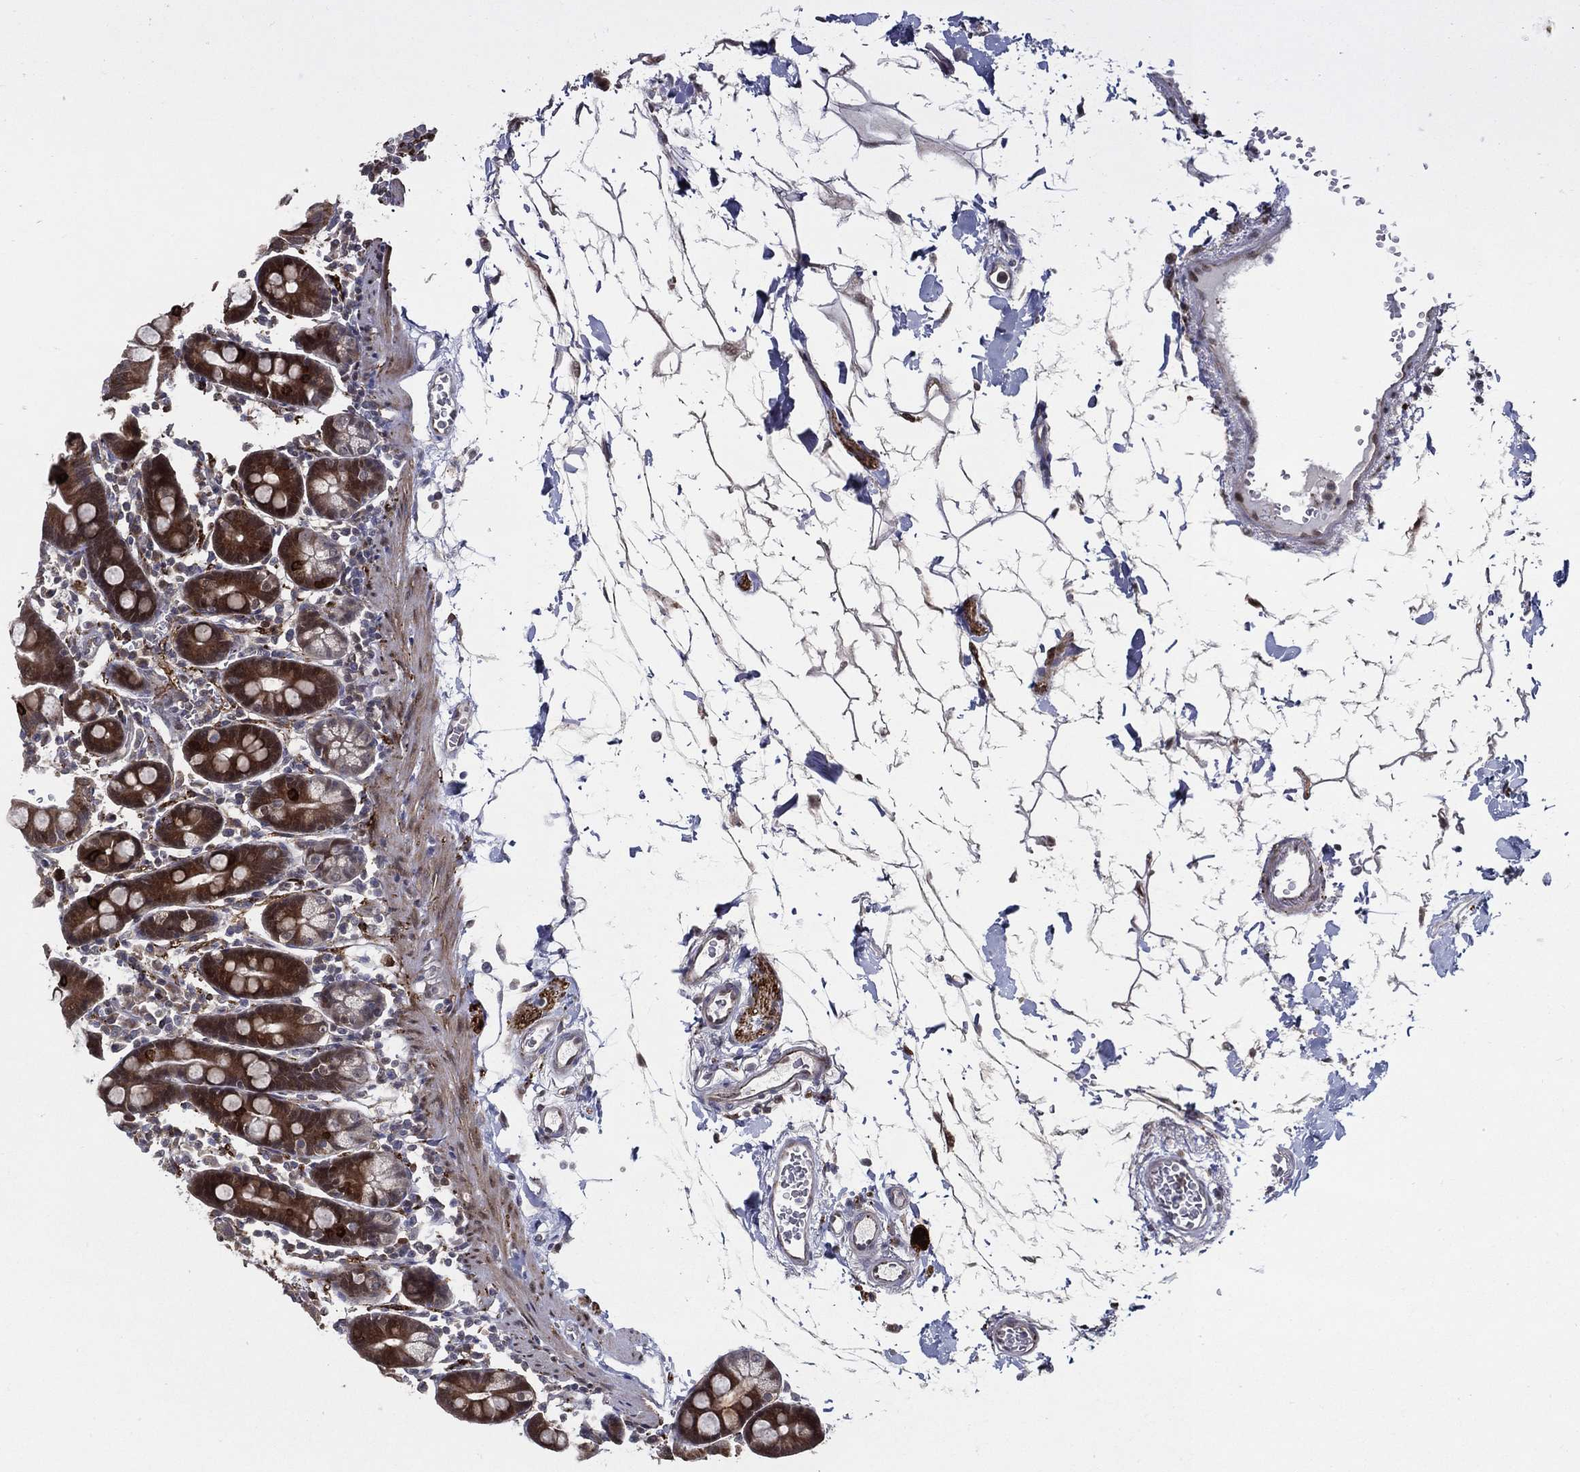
{"staining": {"intensity": "strong", "quantity": "<25%", "location": "cytoplasmic/membranous"}, "tissue": "duodenum", "cell_type": "Glandular cells", "image_type": "normal", "snomed": [{"axis": "morphology", "description": "Normal tissue, NOS"}, {"axis": "topography", "description": "Duodenum"}], "caption": "DAB (3,3'-diaminobenzidine) immunohistochemical staining of normal duodenum displays strong cytoplasmic/membranous protein positivity in approximately <25% of glandular cells. (DAB IHC with brightfield microscopy, high magnification).", "gene": "ARHGAP11A", "patient": {"sex": "male", "age": 59}}